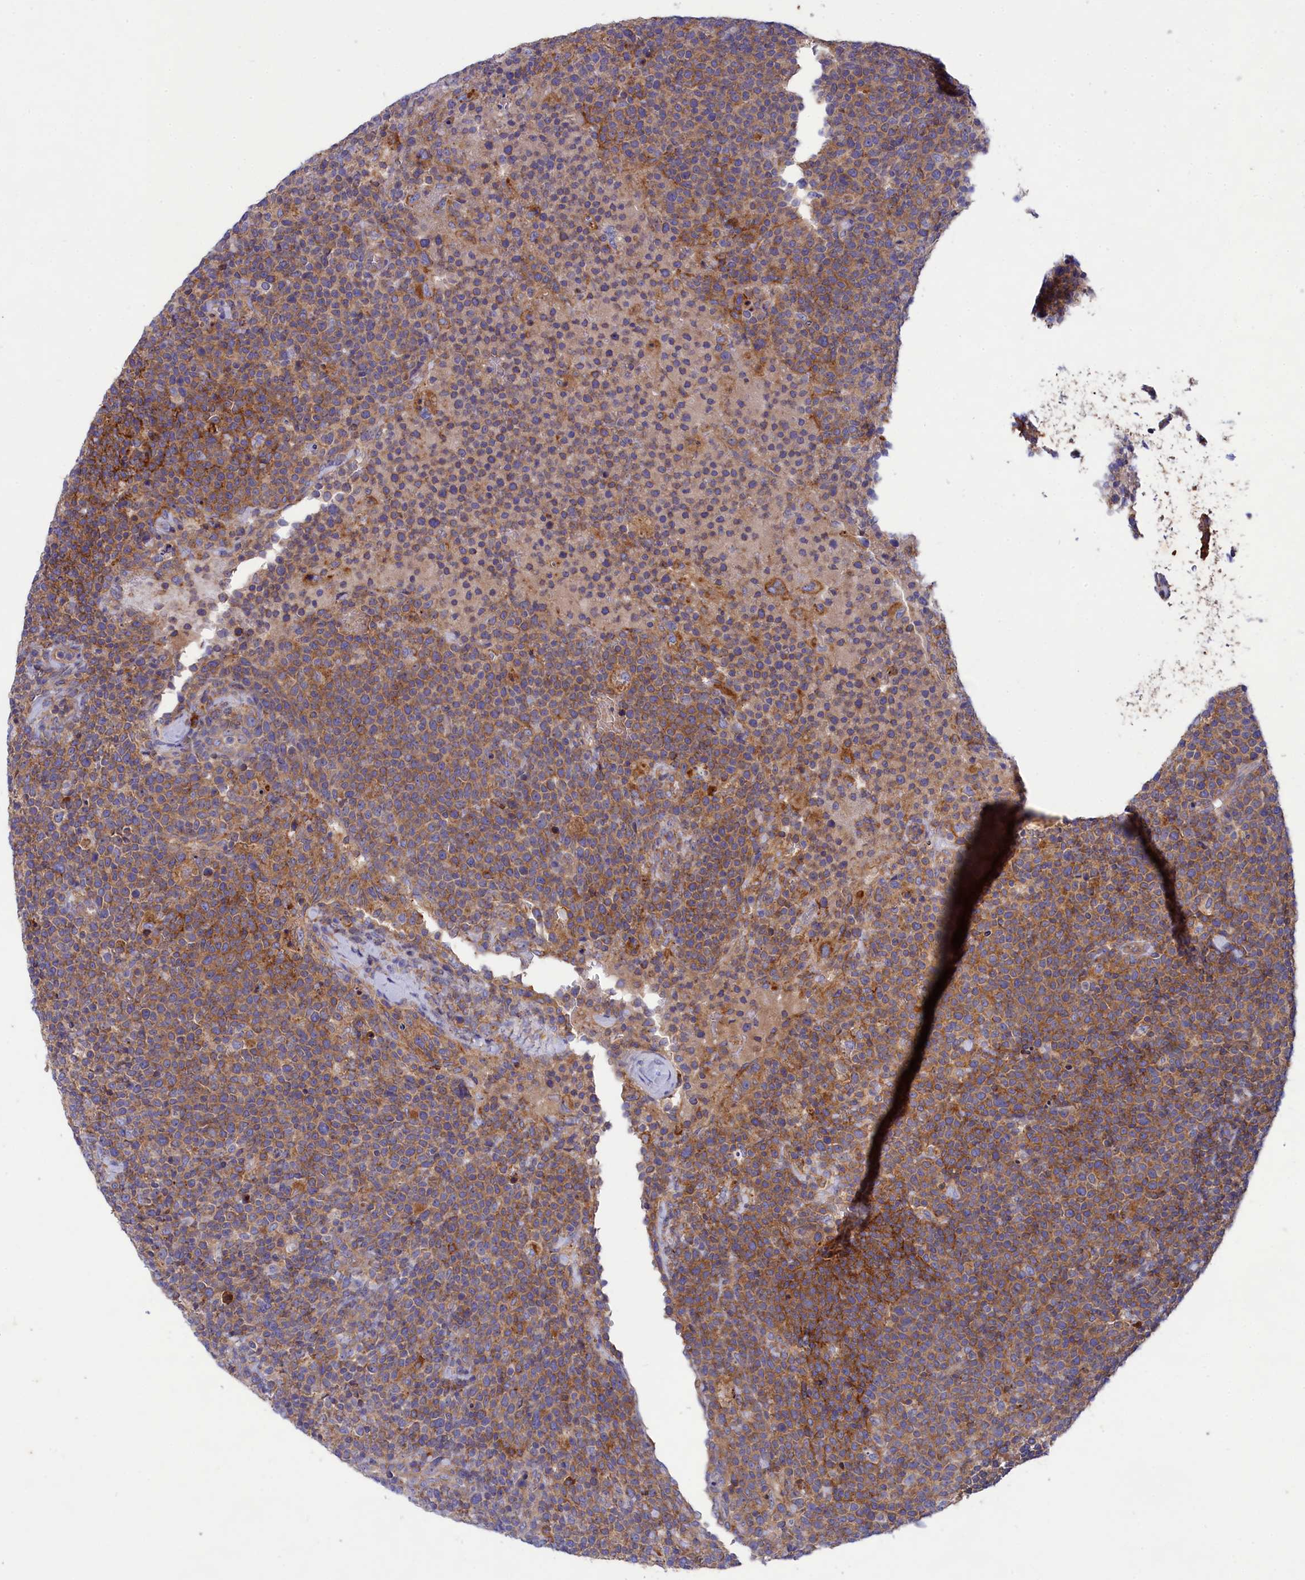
{"staining": {"intensity": "moderate", "quantity": "<25%", "location": "cytoplasmic/membranous"}, "tissue": "lymphoma", "cell_type": "Tumor cells", "image_type": "cancer", "snomed": [{"axis": "morphology", "description": "Malignant lymphoma, non-Hodgkin's type, High grade"}, {"axis": "topography", "description": "Lymph node"}], "caption": "The micrograph displays staining of malignant lymphoma, non-Hodgkin's type (high-grade), revealing moderate cytoplasmic/membranous protein positivity (brown color) within tumor cells.", "gene": "SCAMP4", "patient": {"sex": "male", "age": 61}}